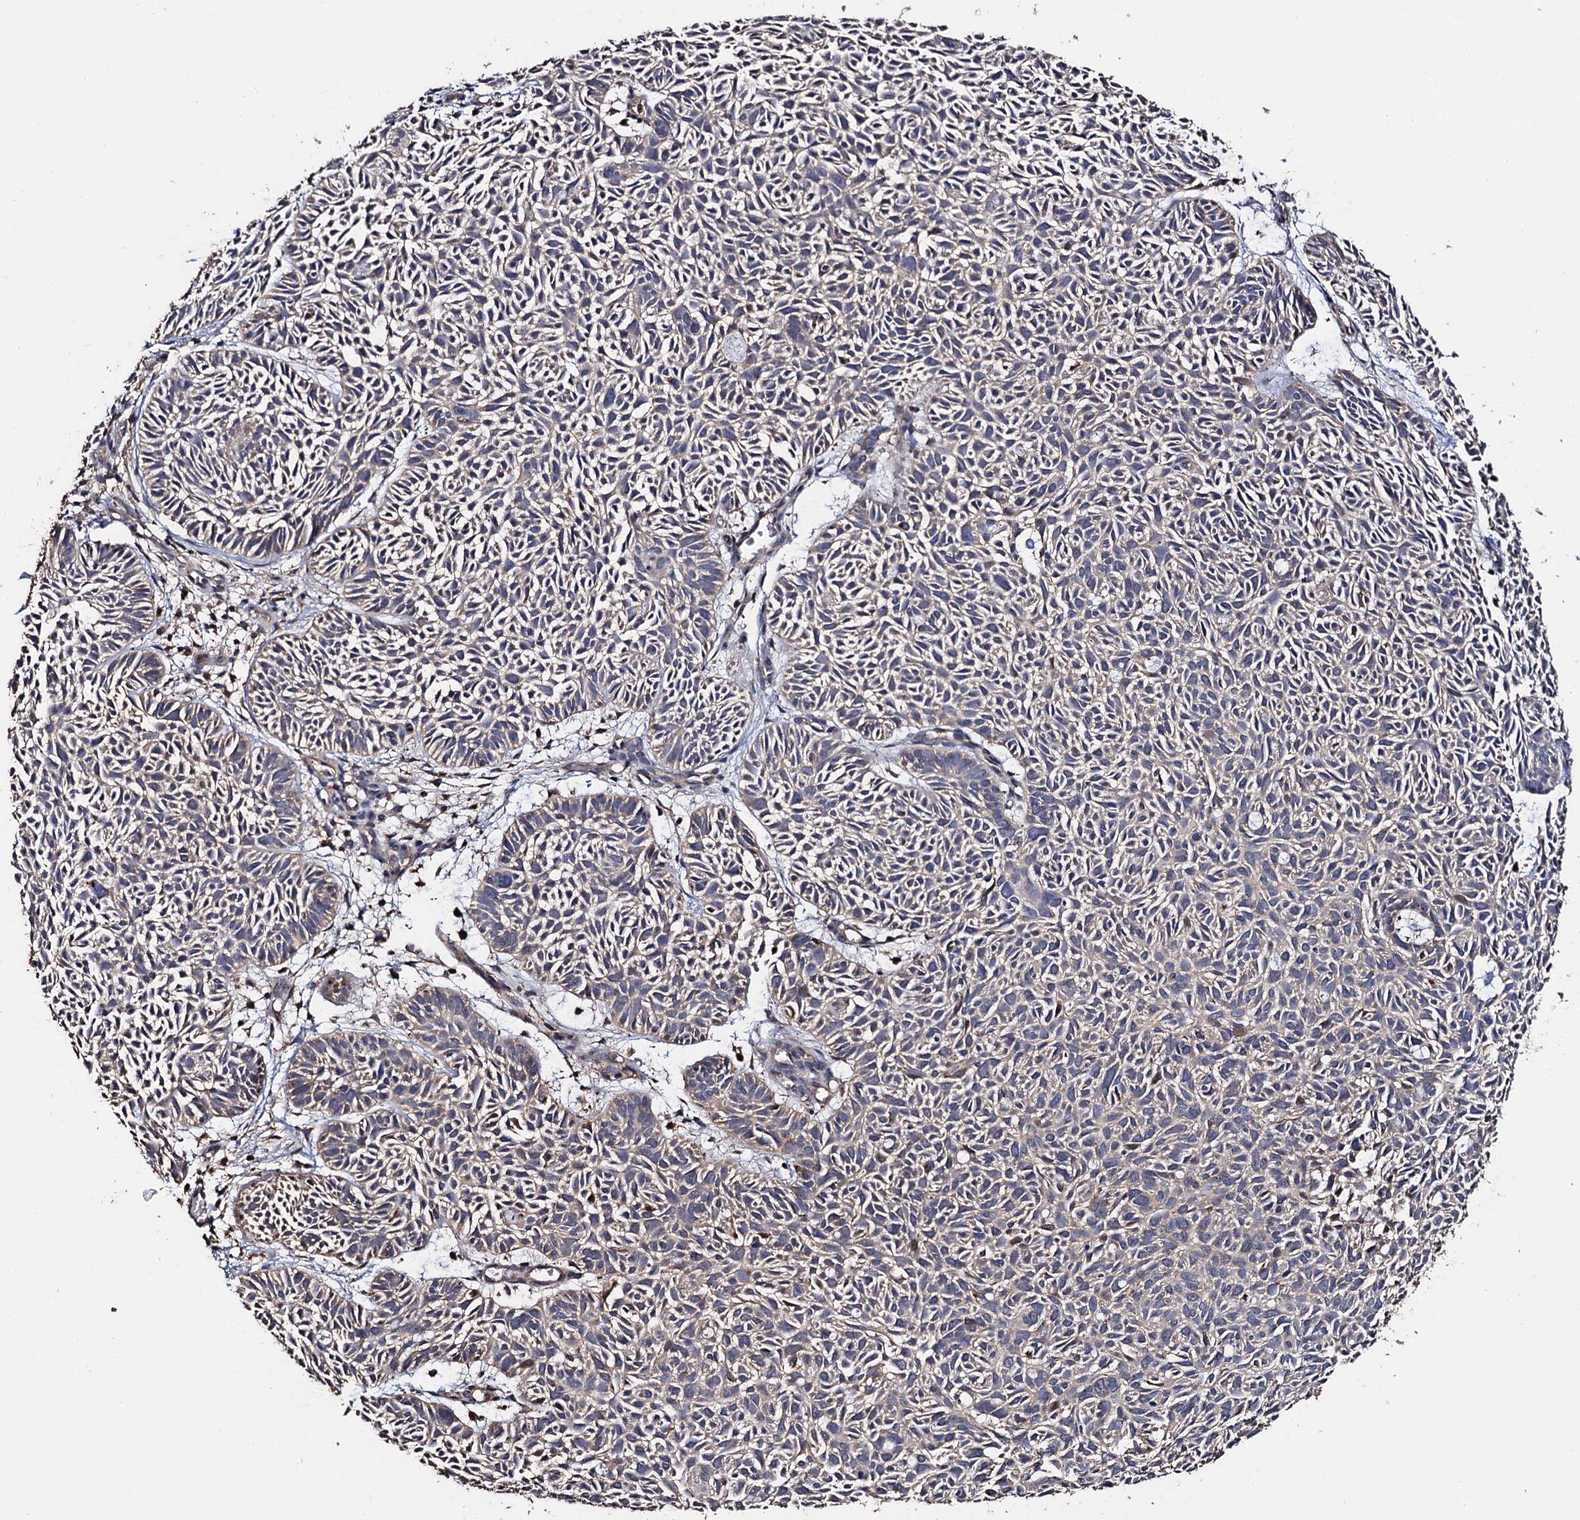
{"staining": {"intensity": "weak", "quantity": "<25%", "location": "cytoplasmic/membranous"}, "tissue": "skin cancer", "cell_type": "Tumor cells", "image_type": "cancer", "snomed": [{"axis": "morphology", "description": "Basal cell carcinoma"}, {"axis": "topography", "description": "Skin"}], "caption": "This is an immunohistochemistry (IHC) histopathology image of human skin basal cell carcinoma. There is no expression in tumor cells.", "gene": "RGS11", "patient": {"sex": "male", "age": 69}}